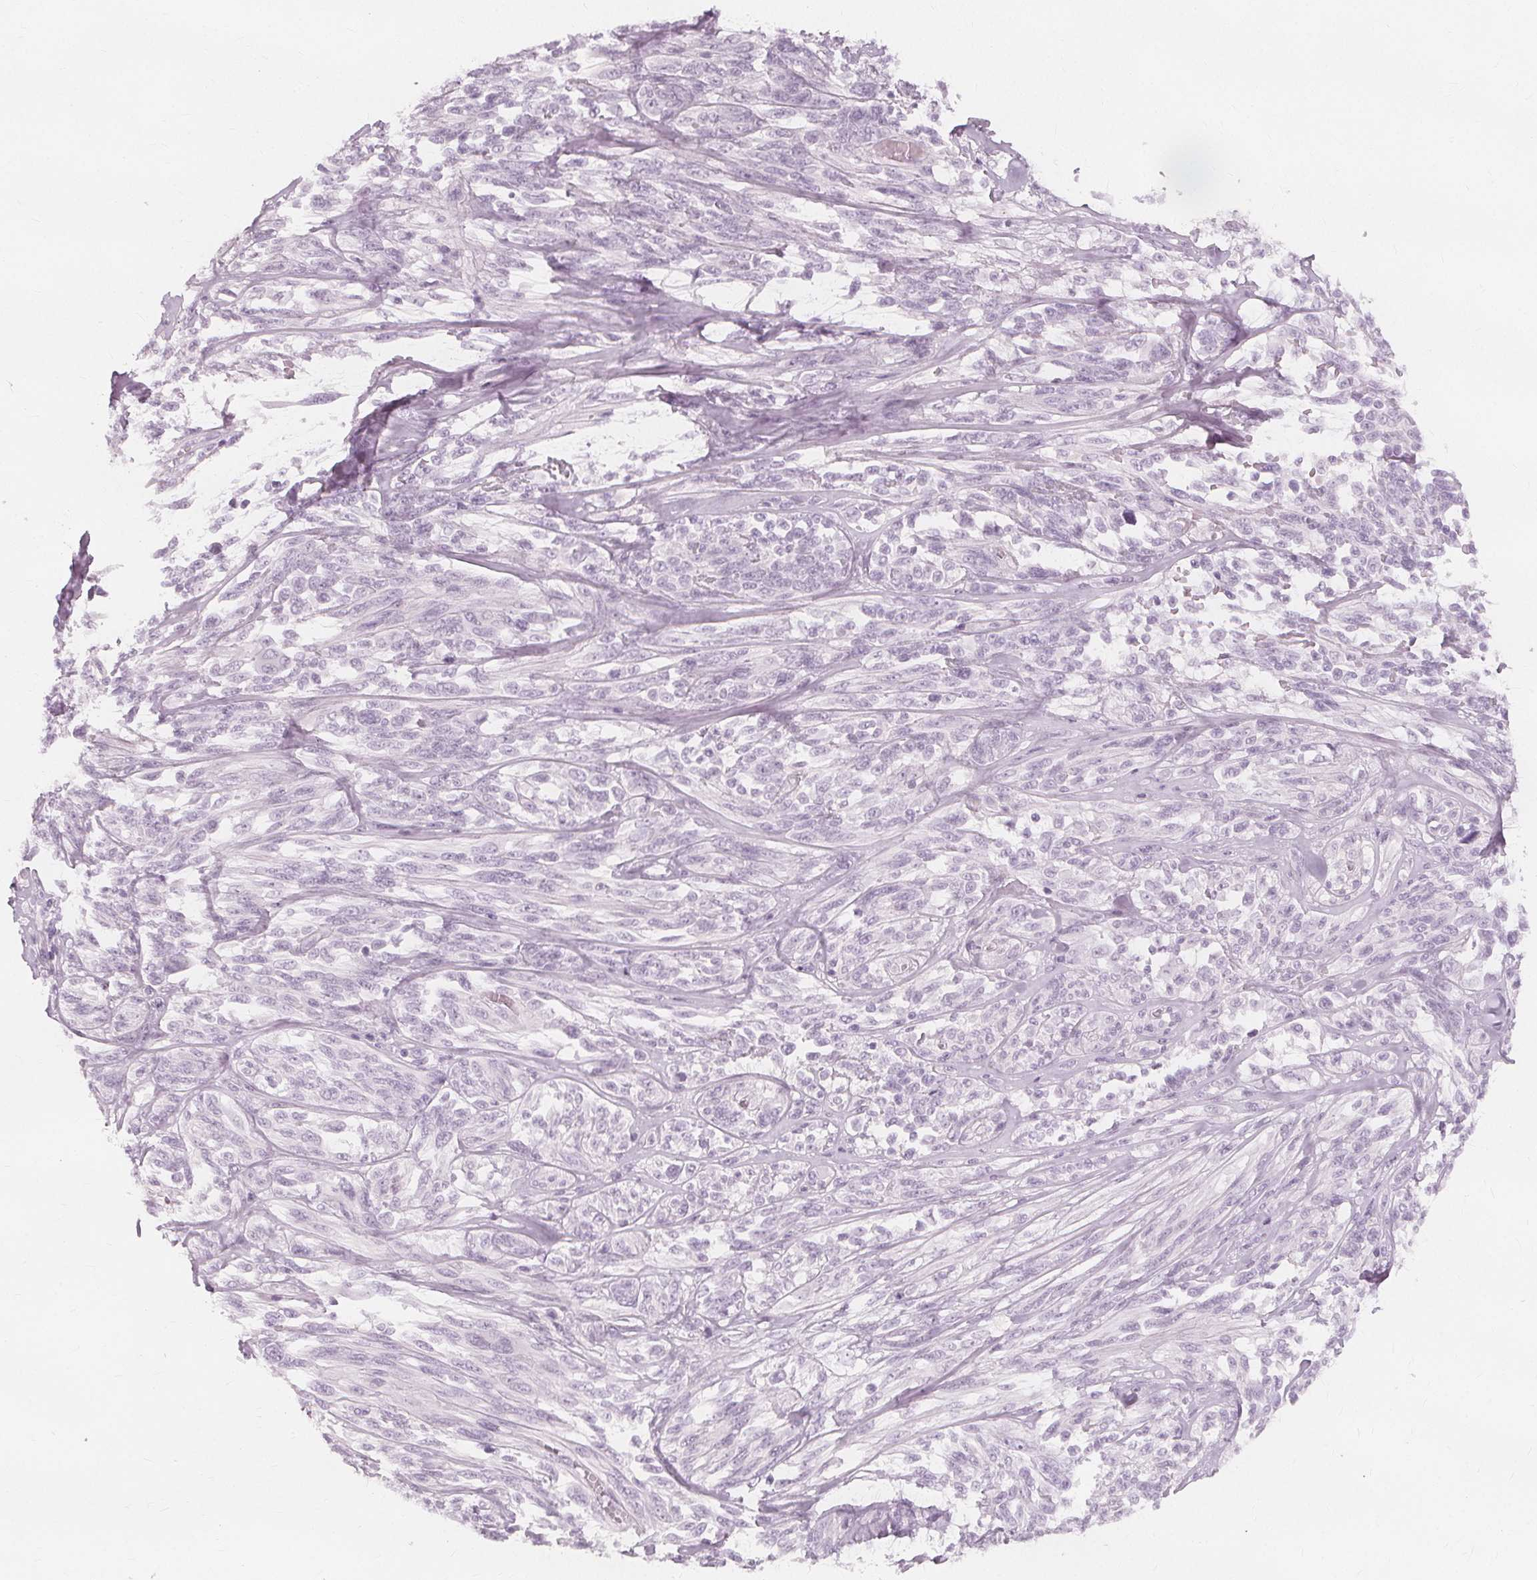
{"staining": {"intensity": "negative", "quantity": "none", "location": "none"}, "tissue": "melanoma", "cell_type": "Tumor cells", "image_type": "cancer", "snomed": [{"axis": "morphology", "description": "Malignant melanoma, NOS"}, {"axis": "topography", "description": "Skin"}], "caption": "This is an IHC image of human melanoma. There is no expression in tumor cells.", "gene": "TFF1", "patient": {"sex": "female", "age": 91}}